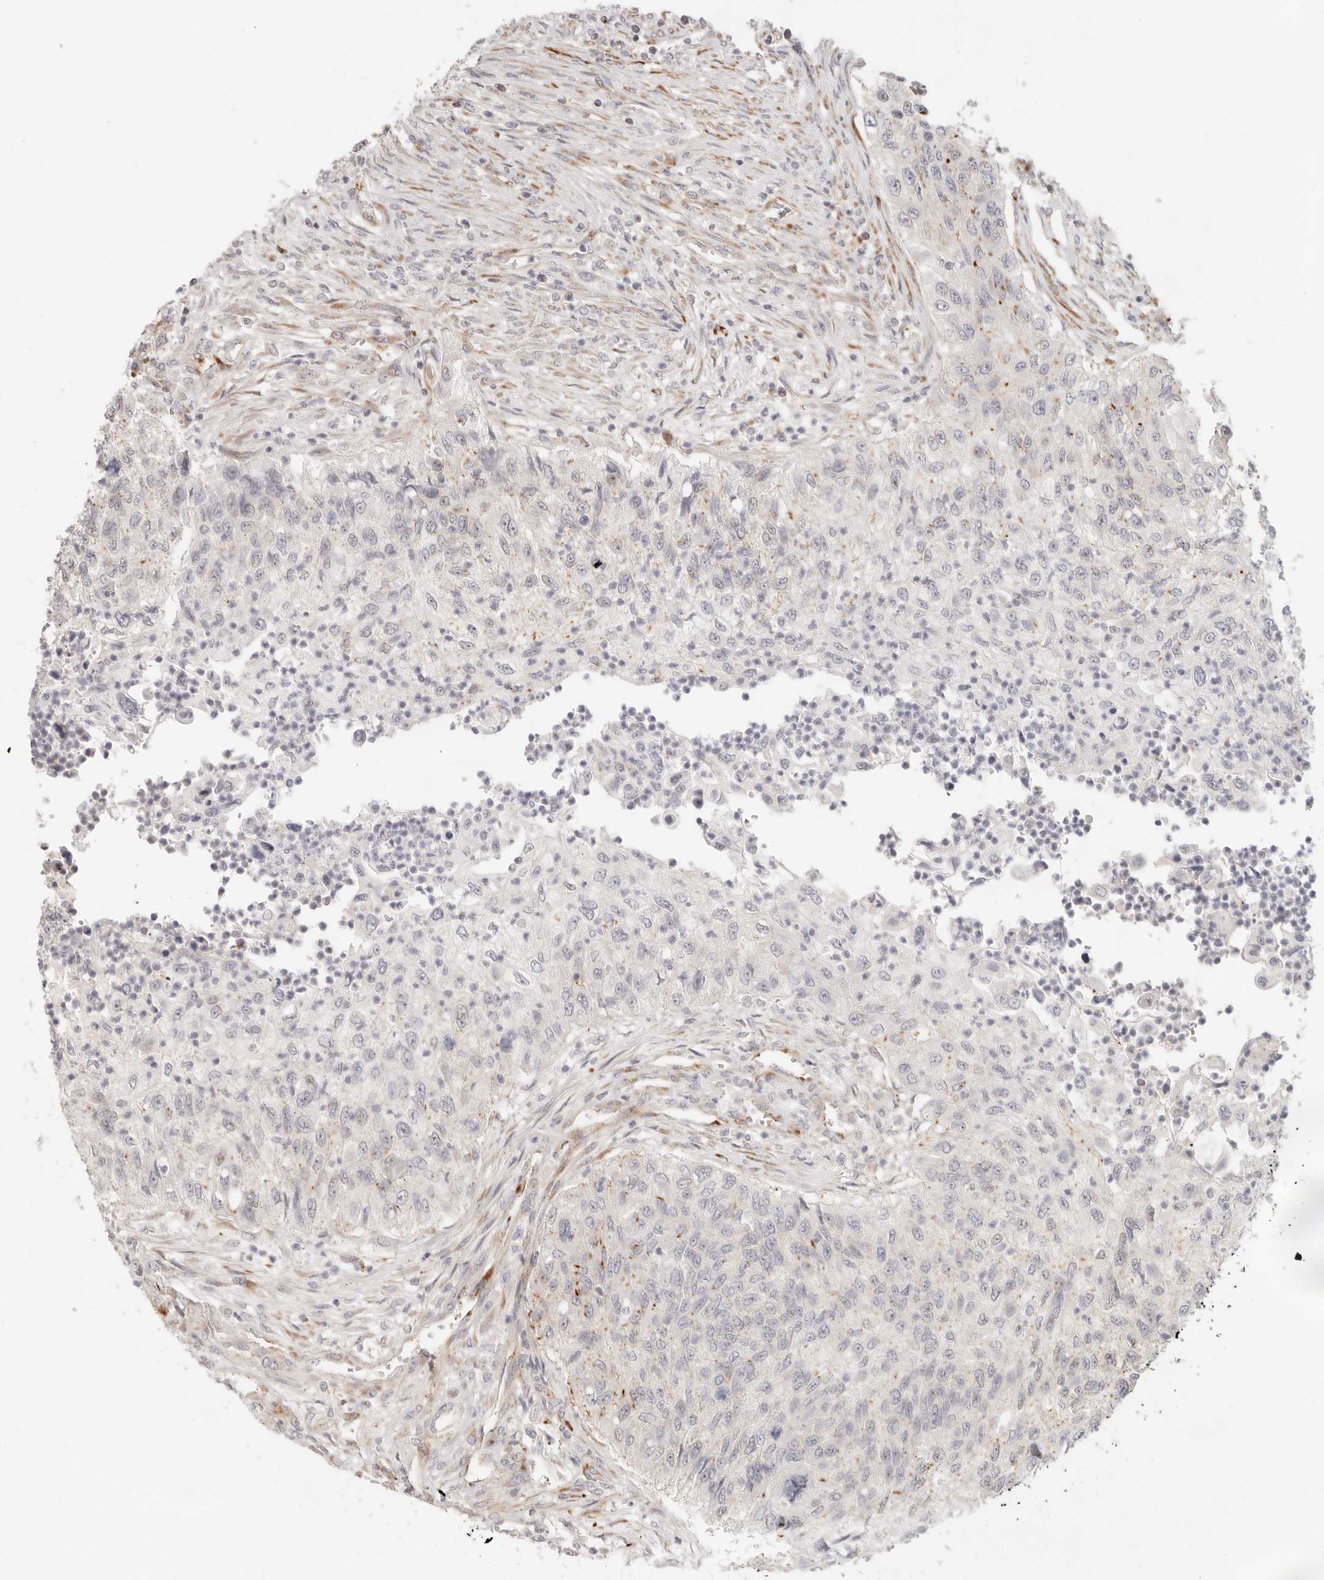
{"staining": {"intensity": "weak", "quantity": "<25%", "location": "cytoplasmic/membranous"}, "tissue": "urothelial cancer", "cell_type": "Tumor cells", "image_type": "cancer", "snomed": [{"axis": "morphology", "description": "Urothelial carcinoma, High grade"}, {"axis": "topography", "description": "Urinary bladder"}], "caption": "Immunohistochemistry (IHC) image of urothelial cancer stained for a protein (brown), which exhibits no positivity in tumor cells.", "gene": "SASS6", "patient": {"sex": "female", "age": 60}}